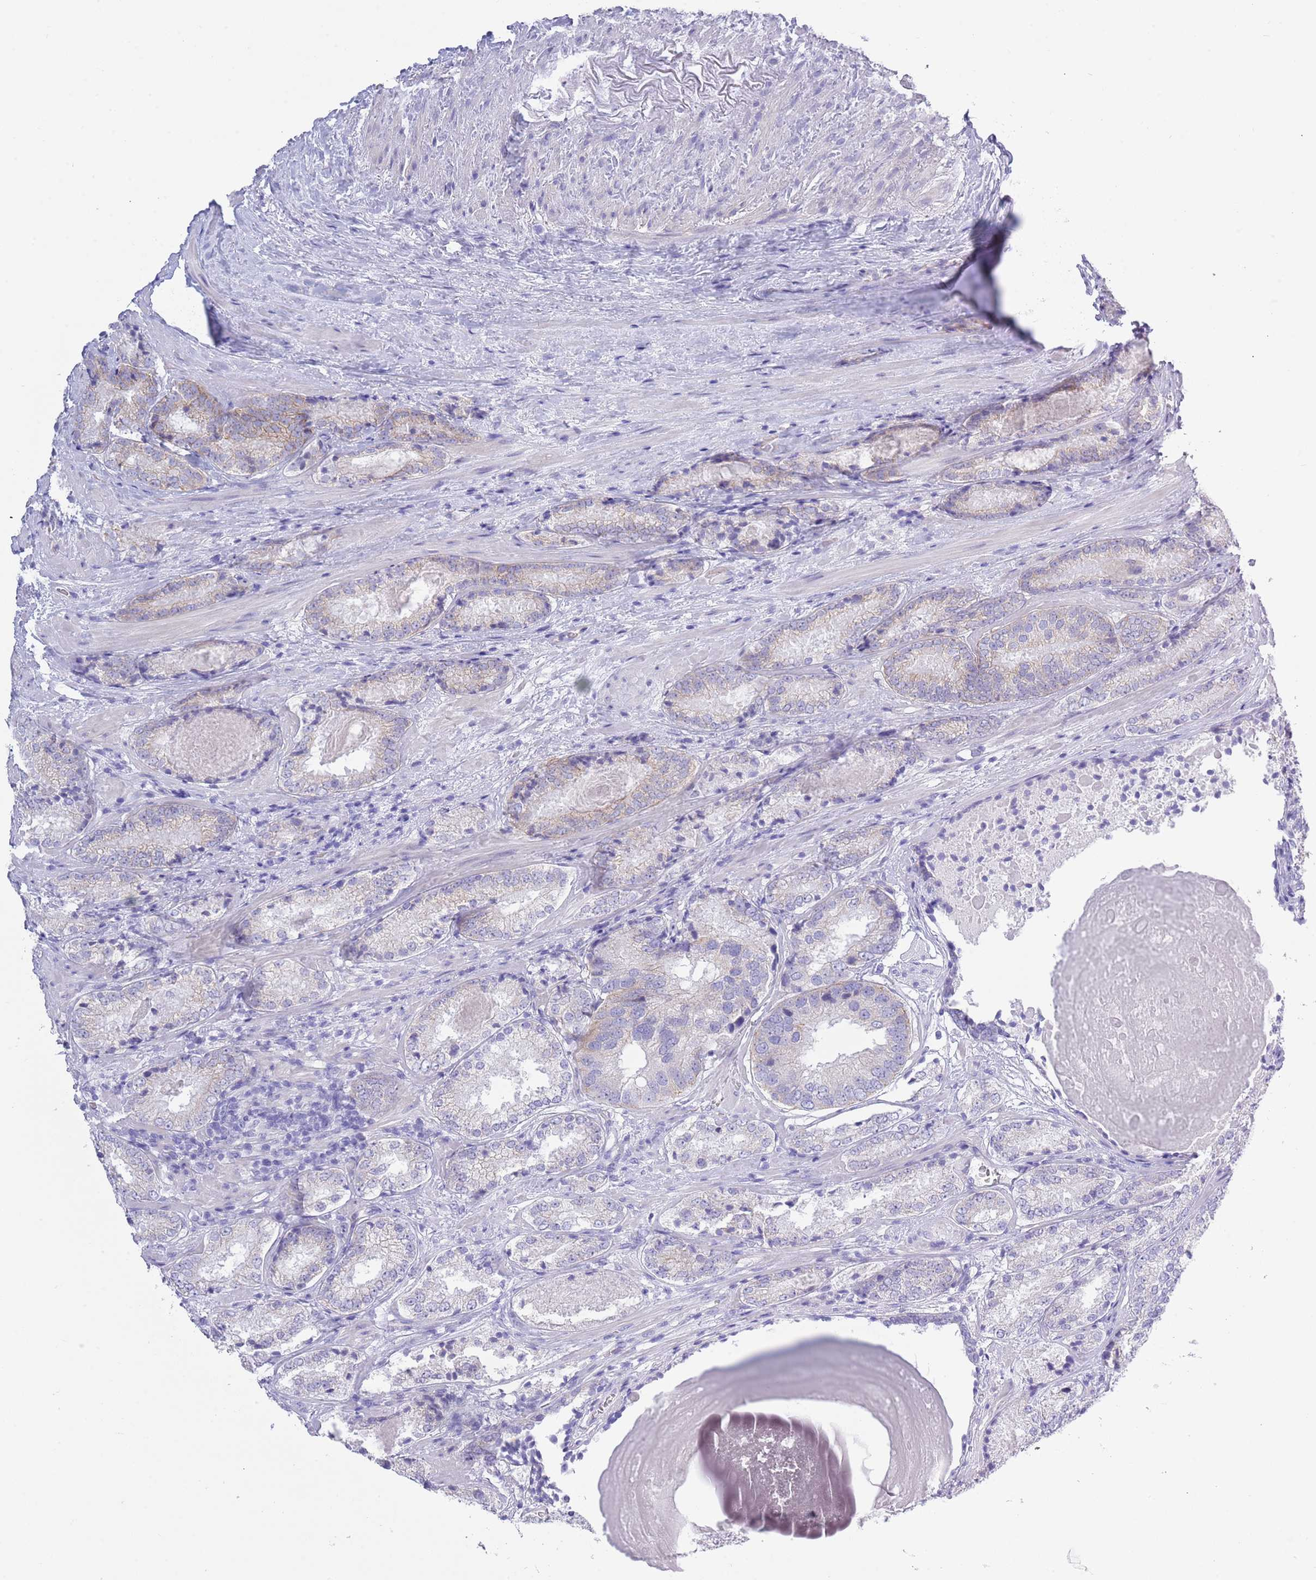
{"staining": {"intensity": "weak", "quantity": "<25%", "location": "cytoplasmic/membranous"}, "tissue": "prostate cancer", "cell_type": "Tumor cells", "image_type": "cancer", "snomed": [{"axis": "morphology", "description": "Adenocarcinoma, High grade"}, {"axis": "topography", "description": "Prostate"}], "caption": "Image shows no protein staining in tumor cells of prostate cancer (high-grade adenocarcinoma) tissue. Brightfield microscopy of IHC stained with DAB (3,3'-diaminobenzidine) (brown) and hematoxylin (blue), captured at high magnification.", "gene": "ACR", "patient": {"sex": "male", "age": 63}}